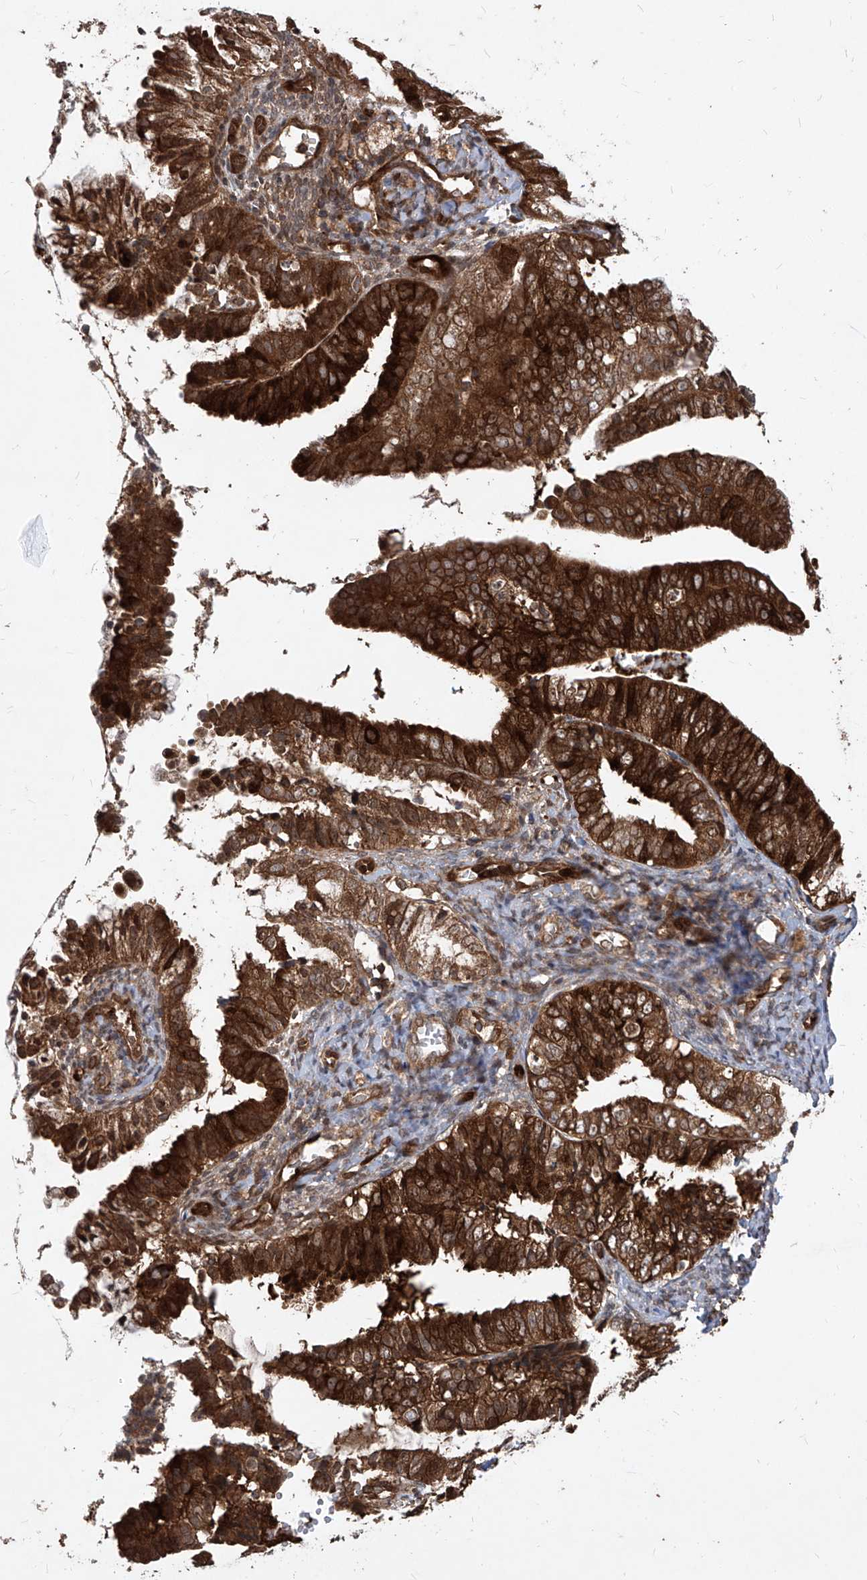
{"staining": {"intensity": "strong", "quantity": ">75%", "location": "cytoplasmic/membranous,nuclear"}, "tissue": "endometrial cancer", "cell_type": "Tumor cells", "image_type": "cancer", "snomed": [{"axis": "morphology", "description": "Adenocarcinoma, NOS"}, {"axis": "topography", "description": "Endometrium"}], "caption": "Immunohistochemistry histopathology image of adenocarcinoma (endometrial) stained for a protein (brown), which displays high levels of strong cytoplasmic/membranous and nuclear expression in approximately >75% of tumor cells.", "gene": "MAGED2", "patient": {"sex": "female", "age": 63}}